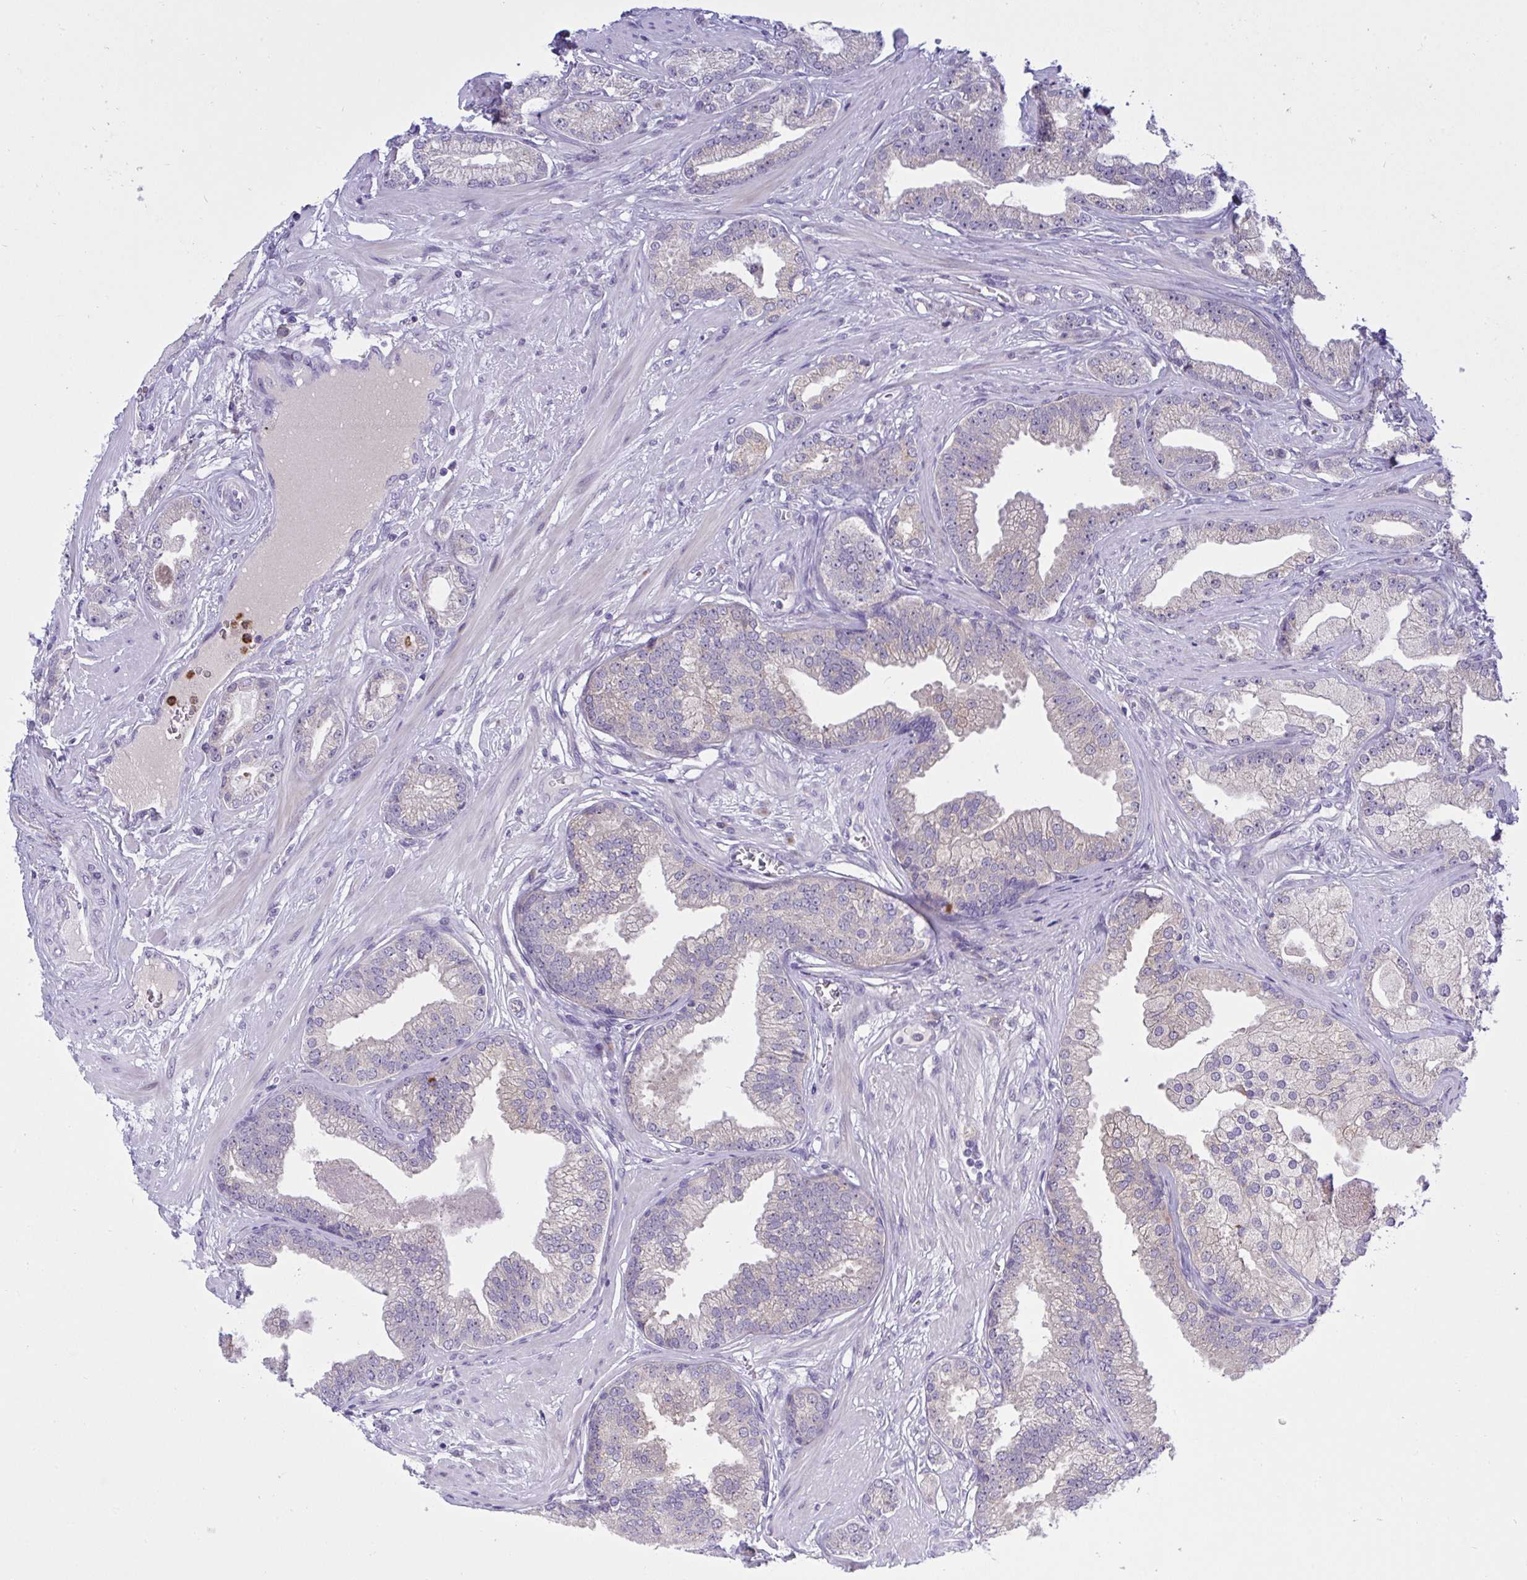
{"staining": {"intensity": "weak", "quantity": "<25%", "location": "cytoplasmic/membranous"}, "tissue": "prostate cancer", "cell_type": "Tumor cells", "image_type": "cancer", "snomed": [{"axis": "morphology", "description": "Adenocarcinoma, Low grade"}, {"axis": "topography", "description": "Prostate"}], "caption": "An immunohistochemistry histopathology image of prostate adenocarcinoma (low-grade) is shown. There is no staining in tumor cells of prostate adenocarcinoma (low-grade).", "gene": "ZNF554", "patient": {"sex": "male", "age": 61}}